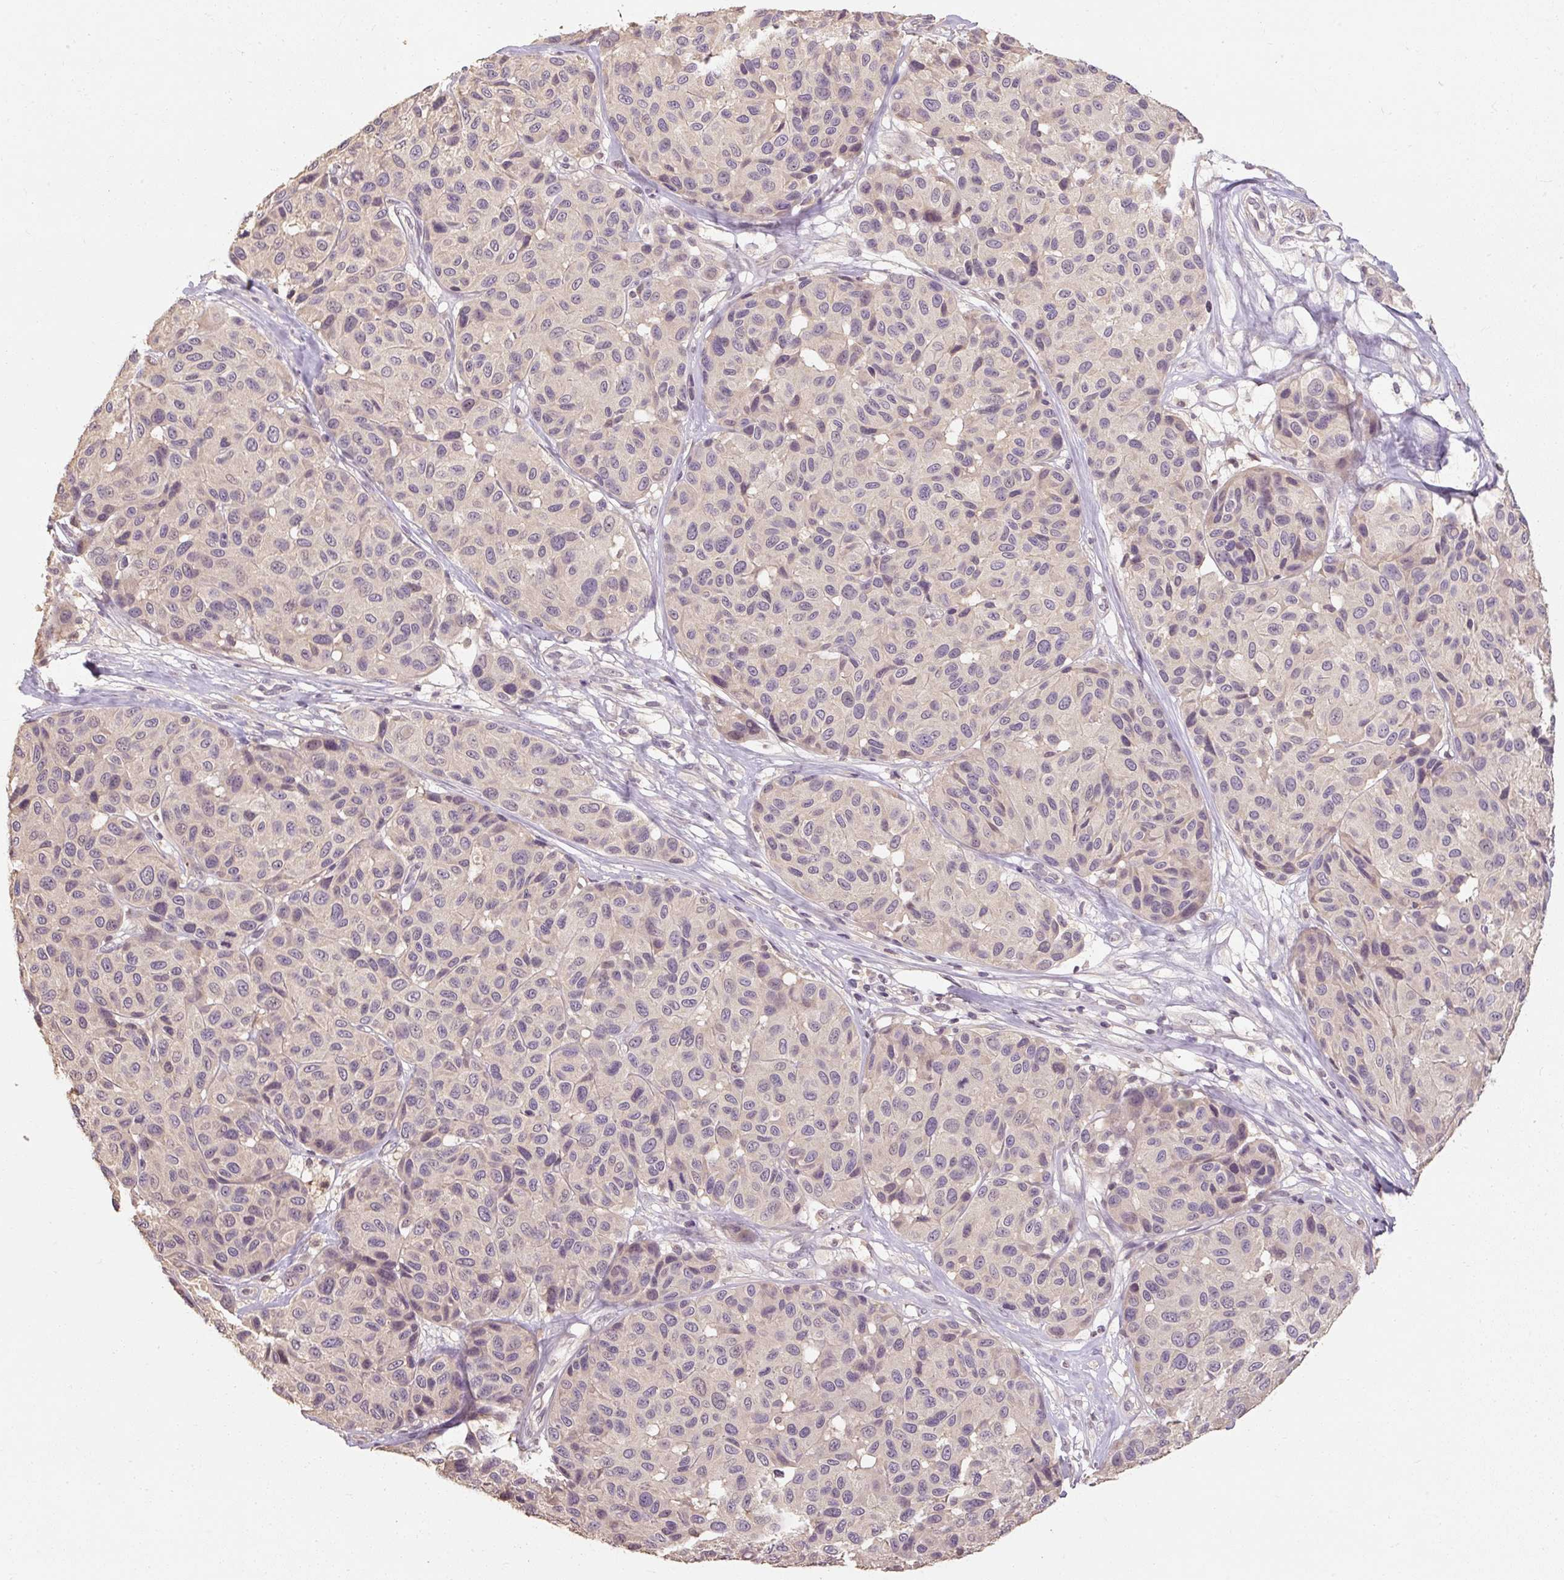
{"staining": {"intensity": "negative", "quantity": "none", "location": "none"}, "tissue": "melanoma", "cell_type": "Tumor cells", "image_type": "cancer", "snomed": [{"axis": "morphology", "description": "Malignant melanoma, NOS"}, {"axis": "topography", "description": "Skin"}], "caption": "This photomicrograph is of melanoma stained with IHC to label a protein in brown with the nuclei are counter-stained blue. There is no staining in tumor cells. (Immunohistochemistry (ihc), brightfield microscopy, high magnification).", "gene": "CFAP65", "patient": {"sex": "female", "age": 66}}